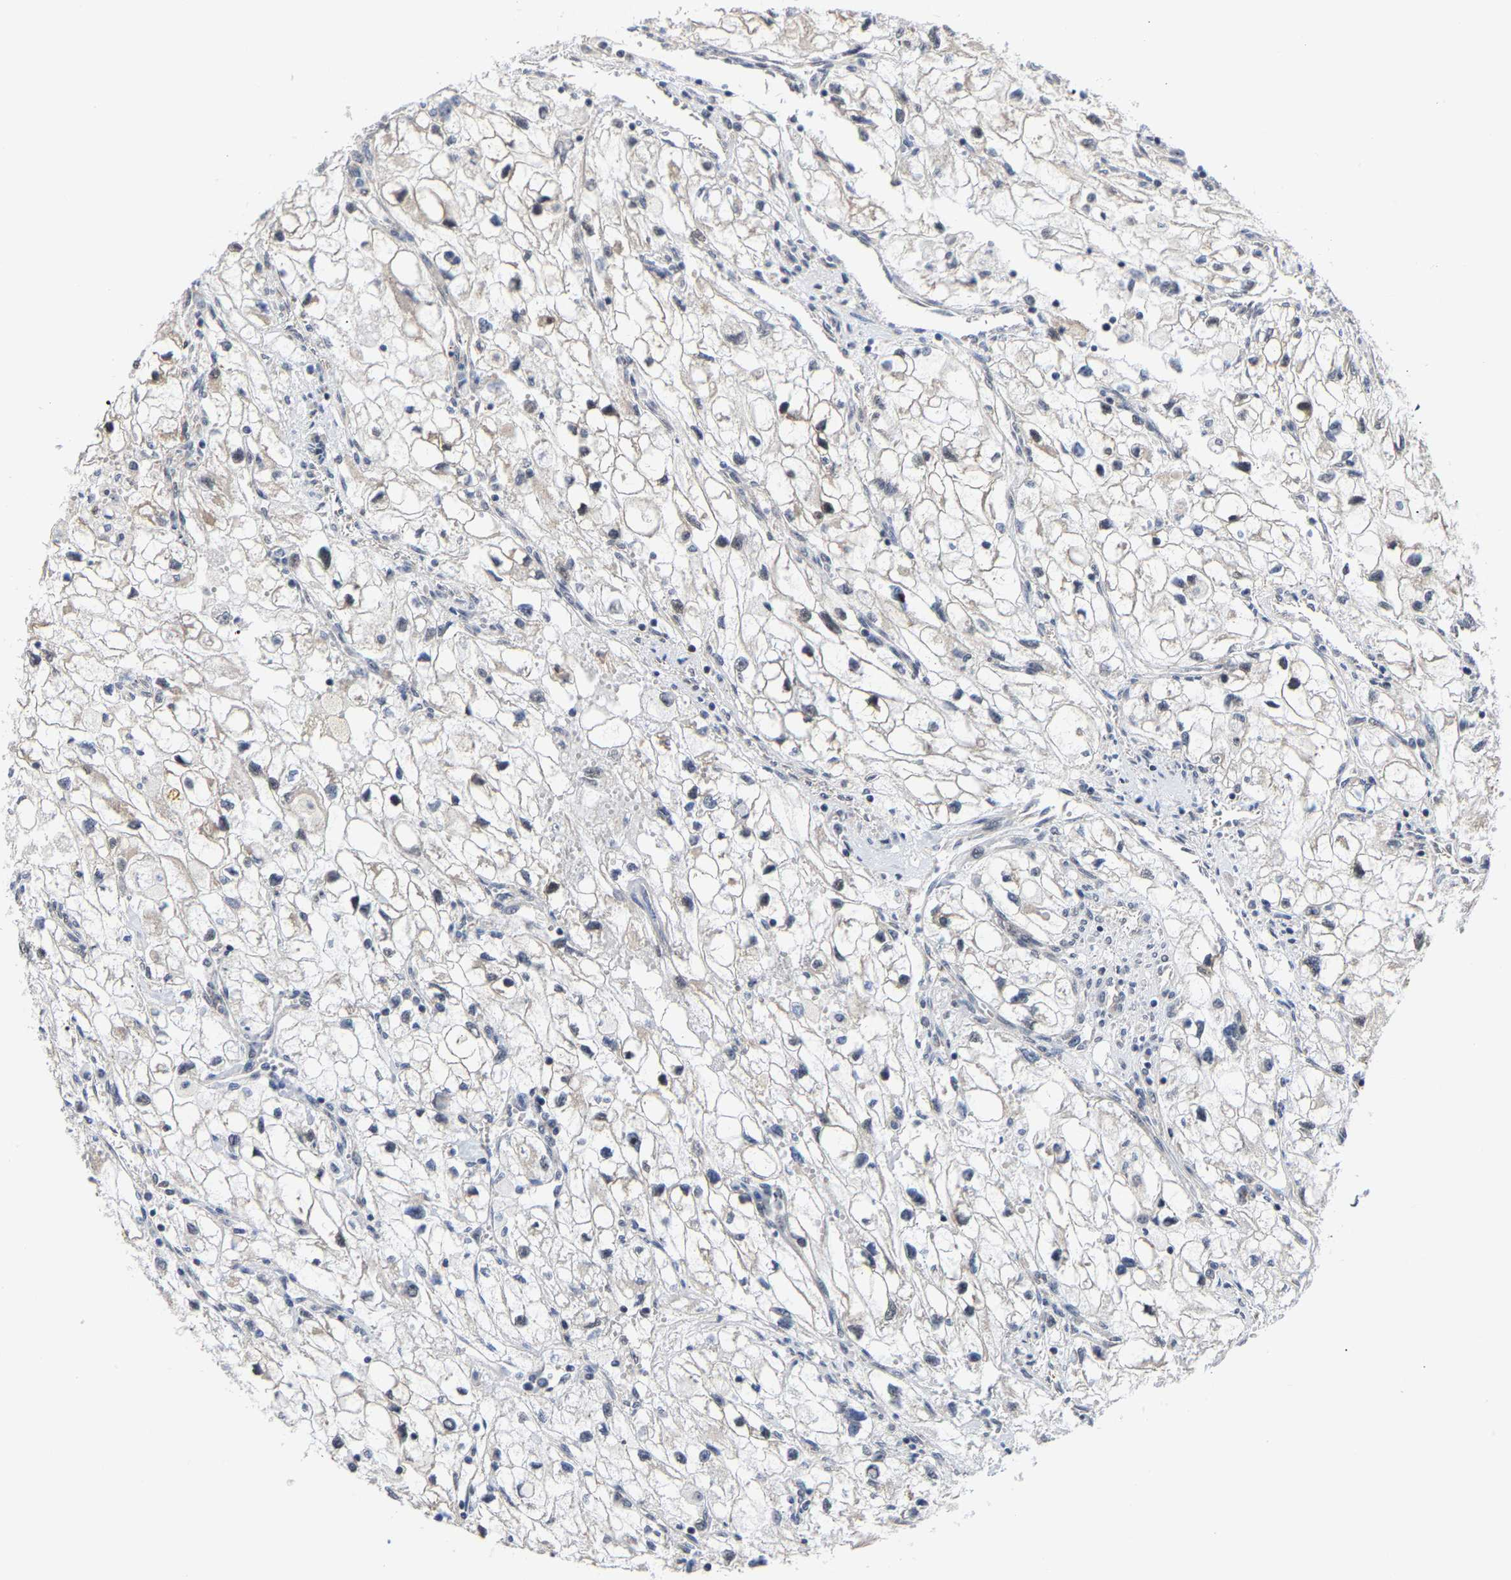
{"staining": {"intensity": "weak", "quantity": "<25%", "location": "cytoplasmic/membranous"}, "tissue": "renal cancer", "cell_type": "Tumor cells", "image_type": "cancer", "snomed": [{"axis": "morphology", "description": "Adenocarcinoma, NOS"}, {"axis": "topography", "description": "Kidney"}], "caption": "A micrograph of renal cancer (adenocarcinoma) stained for a protein shows no brown staining in tumor cells. (DAB (3,3'-diaminobenzidine) immunohistochemistry (IHC), high magnification).", "gene": "PCNT", "patient": {"sex": "female", "age": 70}}